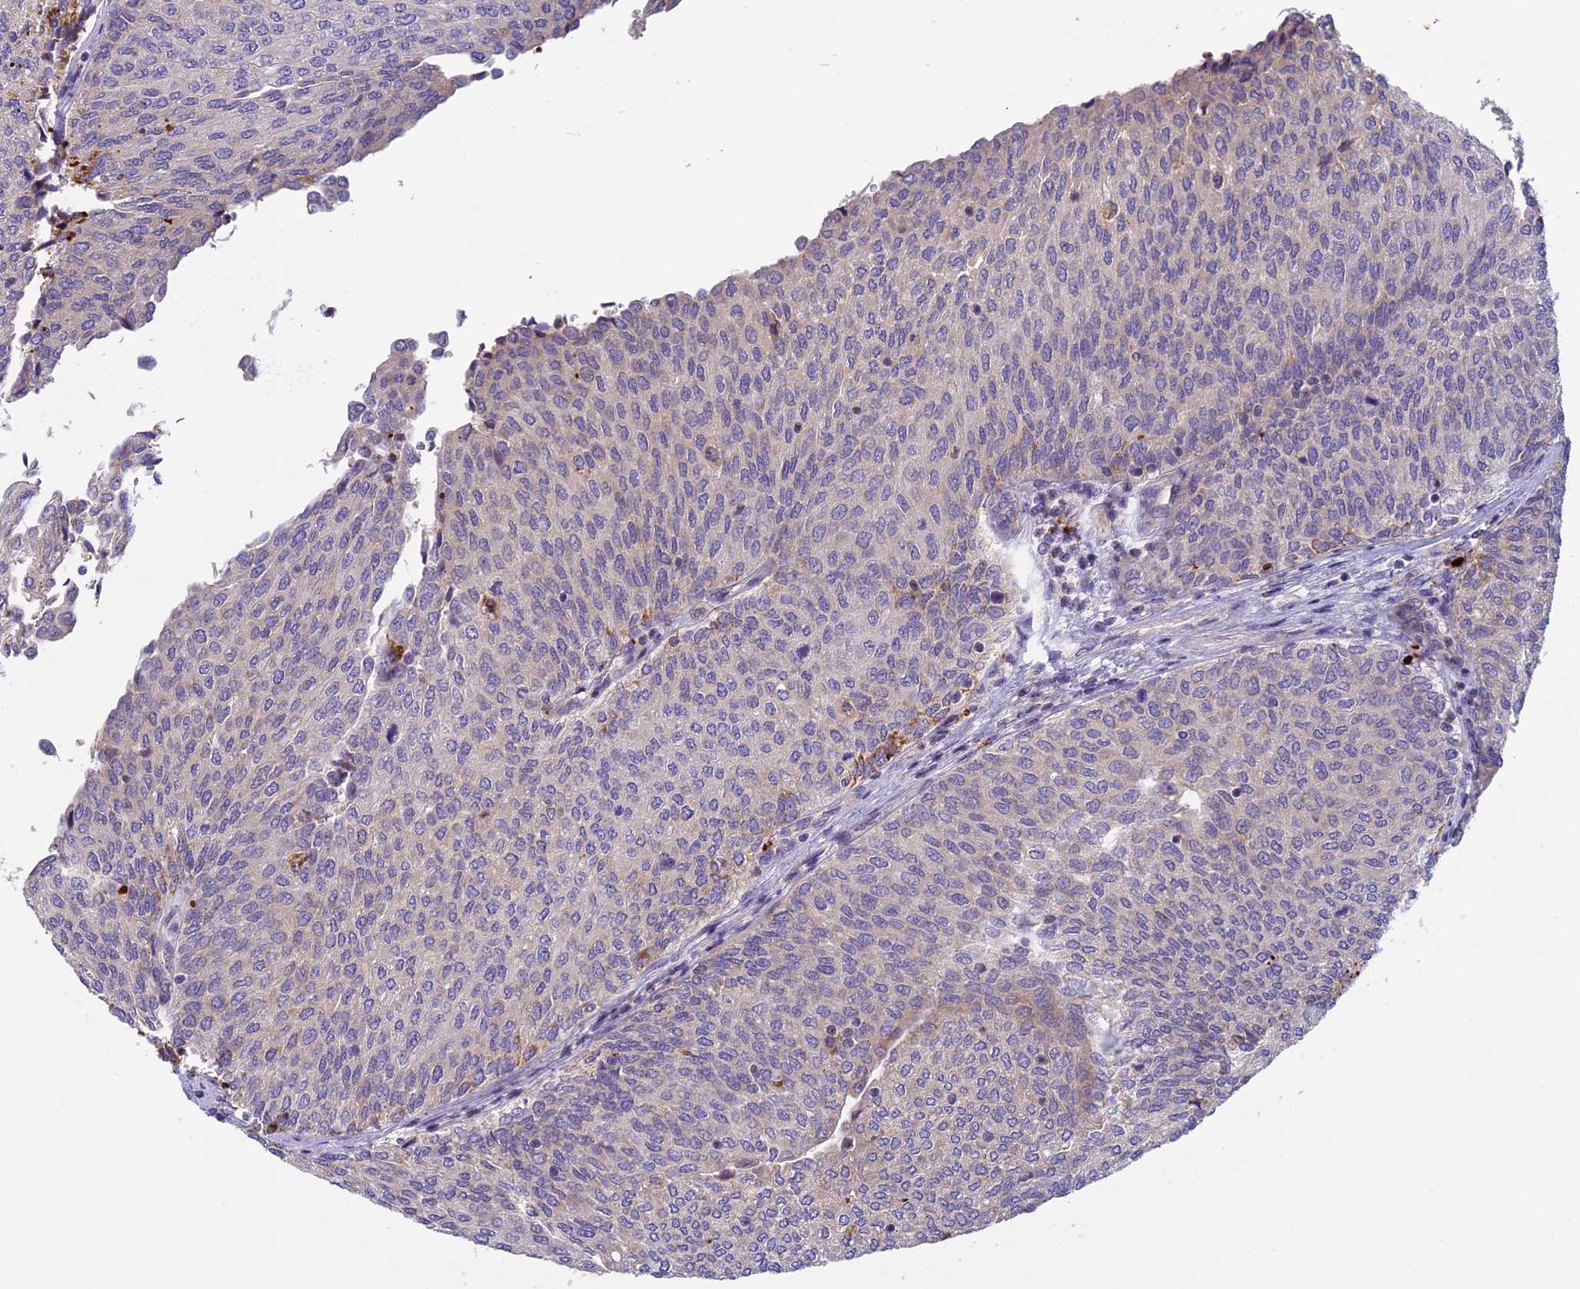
{"staining": {"intensity": "negative", "quantity": "none", "location": "none"}, "tissue": "urothelial cancer", "cell_type": "Tumor cells", "image_type": "cancer", "snomed": [{"axis": "morphology", "description": "Urothelial carcinoma, Low grade"}, {"axis": "topography", "description": "Urinary bladder"}], "caption": "High magnification brightfield microscopy of urothelial cancer stained with DAB (3,3'-diaminobenzidine) (brown) and counterstained with hematoxylin (blue): tumor cells show no significant positivity.", "gene": "SEMA7A", "patient": {"sex": "female", "age": 79}}